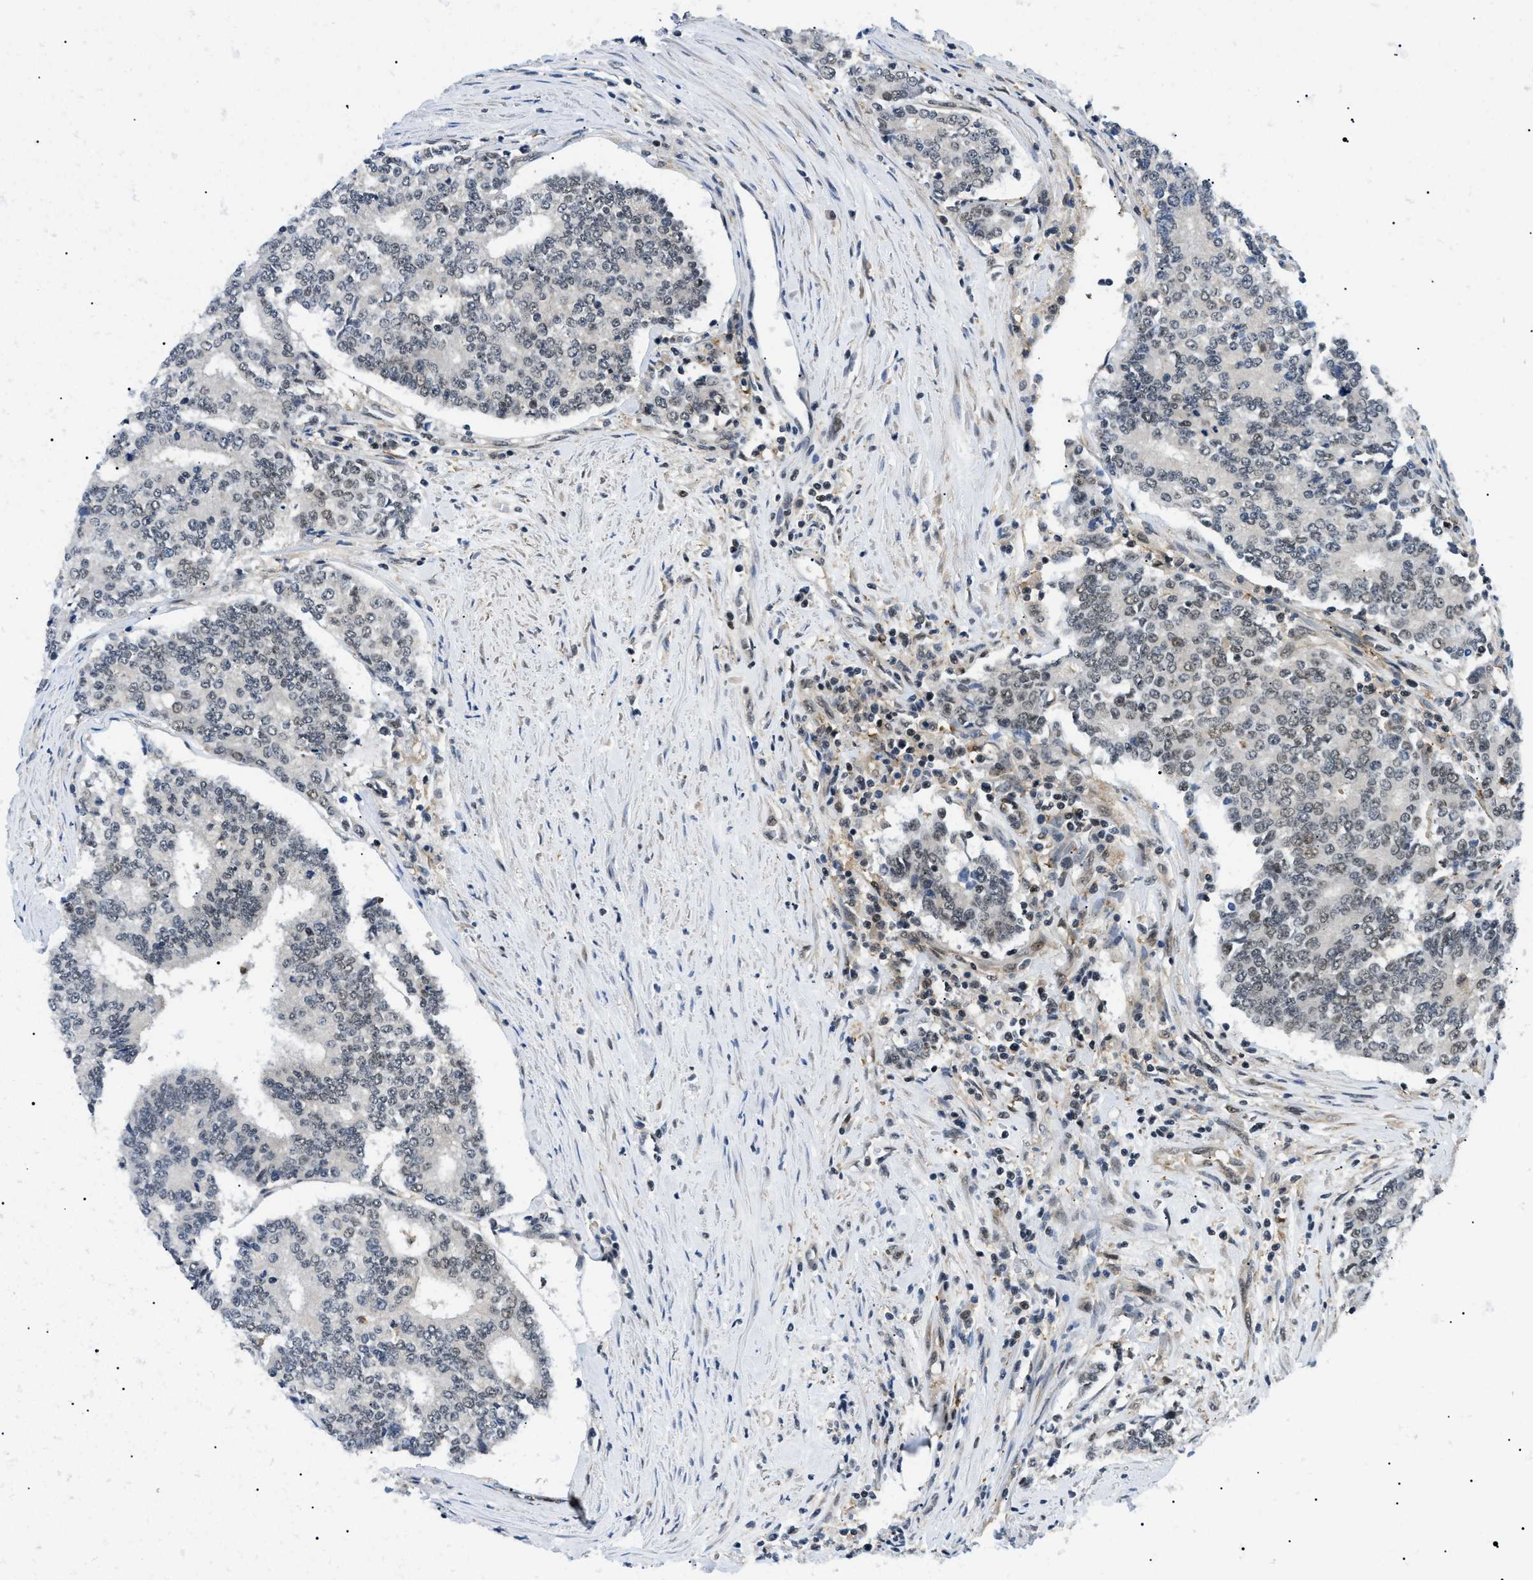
{"staining": {"intensity": "negative", "quantity": "none", "location": "none"}, "tissue": "prostate cancer", "cell_type": "Tumor cells", "image_type": "cancer", "snomed": [{"axis": "morphology", "description": "Normal tissue, NOS"}, {"axis": "morphology", "description": "Adenocarcinoma, High grade"}, {"axis": "topography", "description": "Prostate"}, {"axis": "topography", "description": "Seminal veicle"}], "caption": "An immunohistochemistry (IHC) photomicrograph of prostate cancer is shown. There is no staining in tumor cells of prostate cancer. (DAB (3,3'-diaminobenzidine) IHC with hematoxylin counter stain).", "gene": "RBM15", "patient": {"sex": "male", "age": 55}}